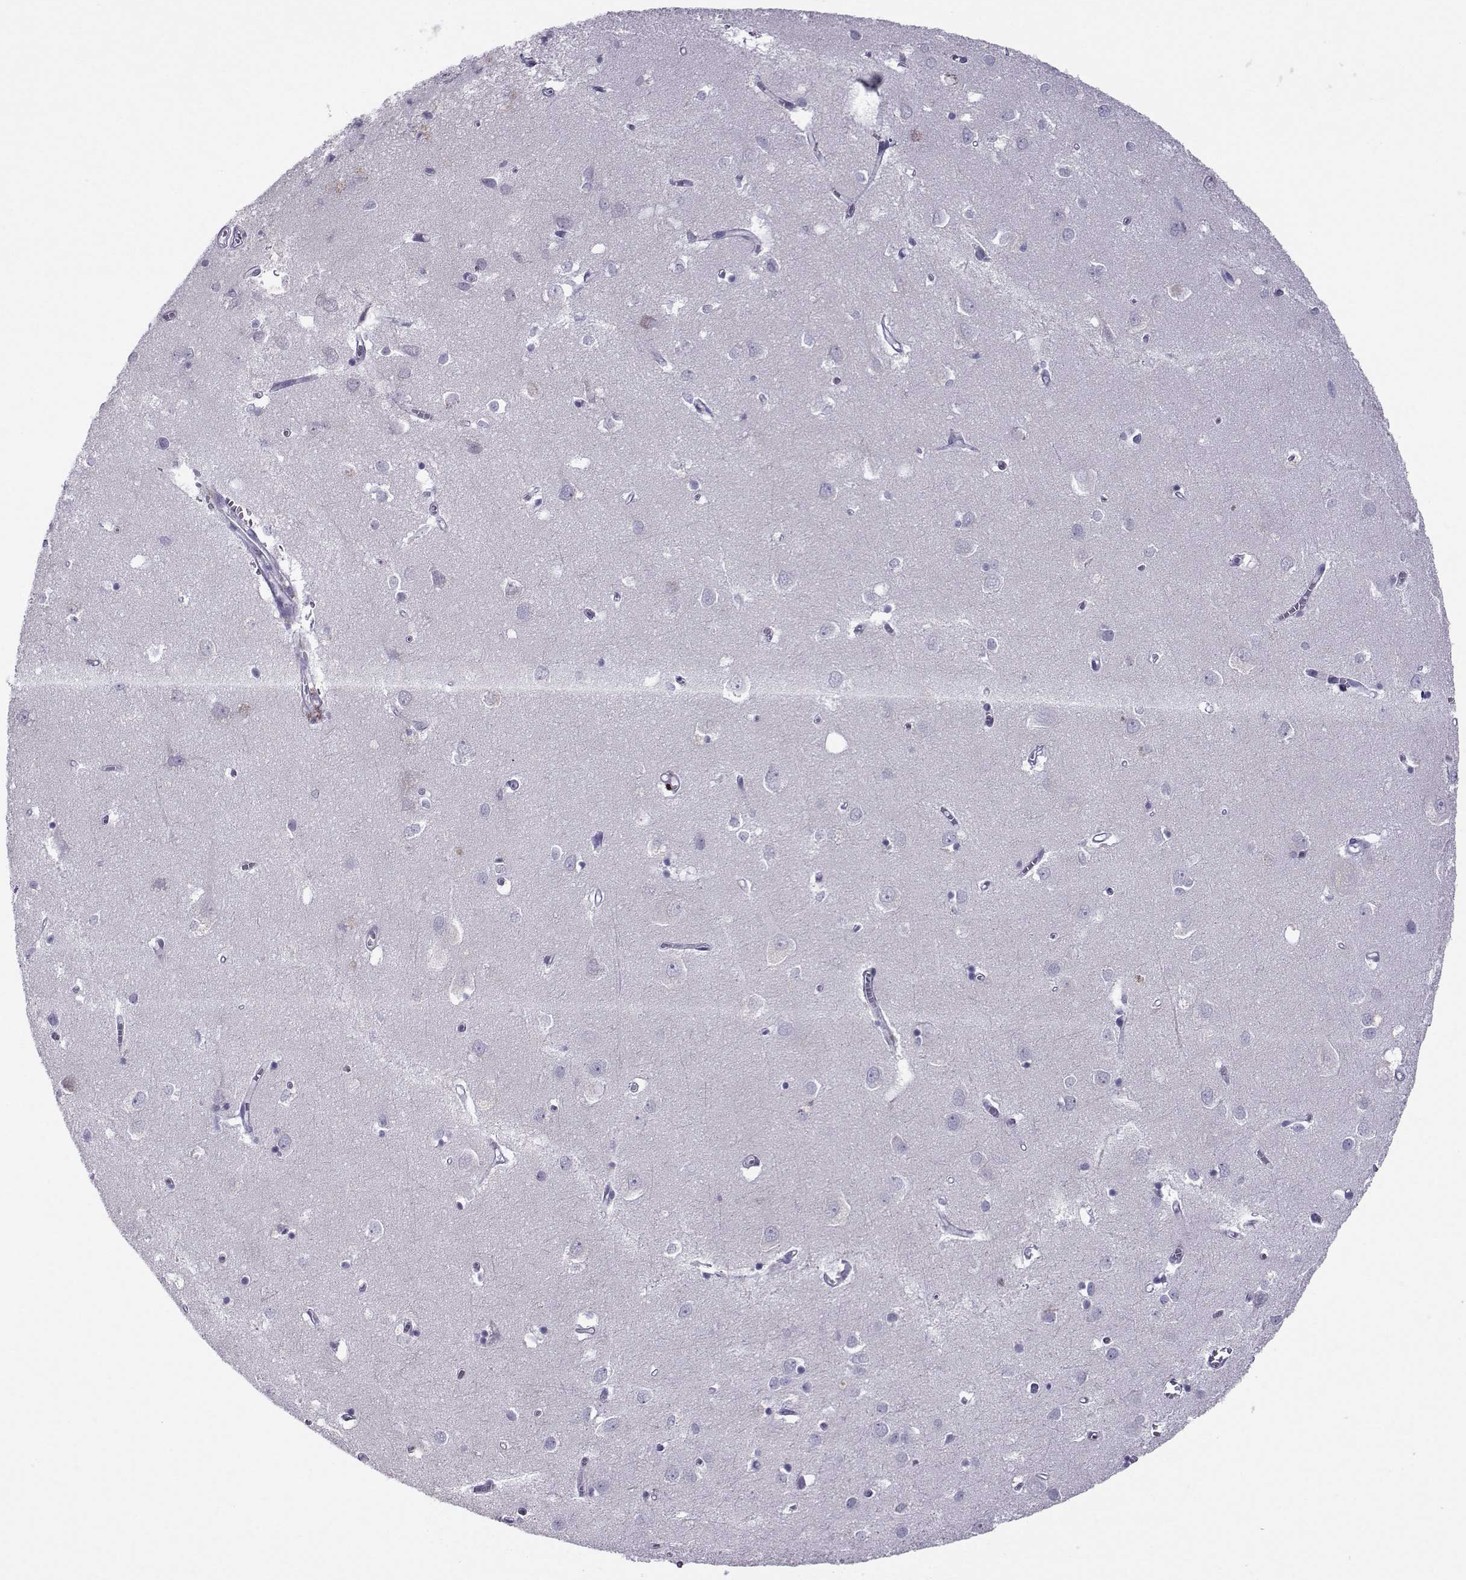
{"staining": {"intensity": "negative", "quantity": "none", "location": "none"}, "tissue": "cerebral cortex", "cell_type": "Endothelial cells", "image_type": "normal", "snomed": [{"axis": "morphology", "description": "Normal tissue, NOS"}, {"axis": "topography", "description": "Cerebral cortex"}], "caption": "Immunohistochemistry (IHC) of unremarkable cerebral cortex reveals no staining in endothelial cells.", "gene": "ARMC2", "patient": {"sex": "male", "age": 70}}